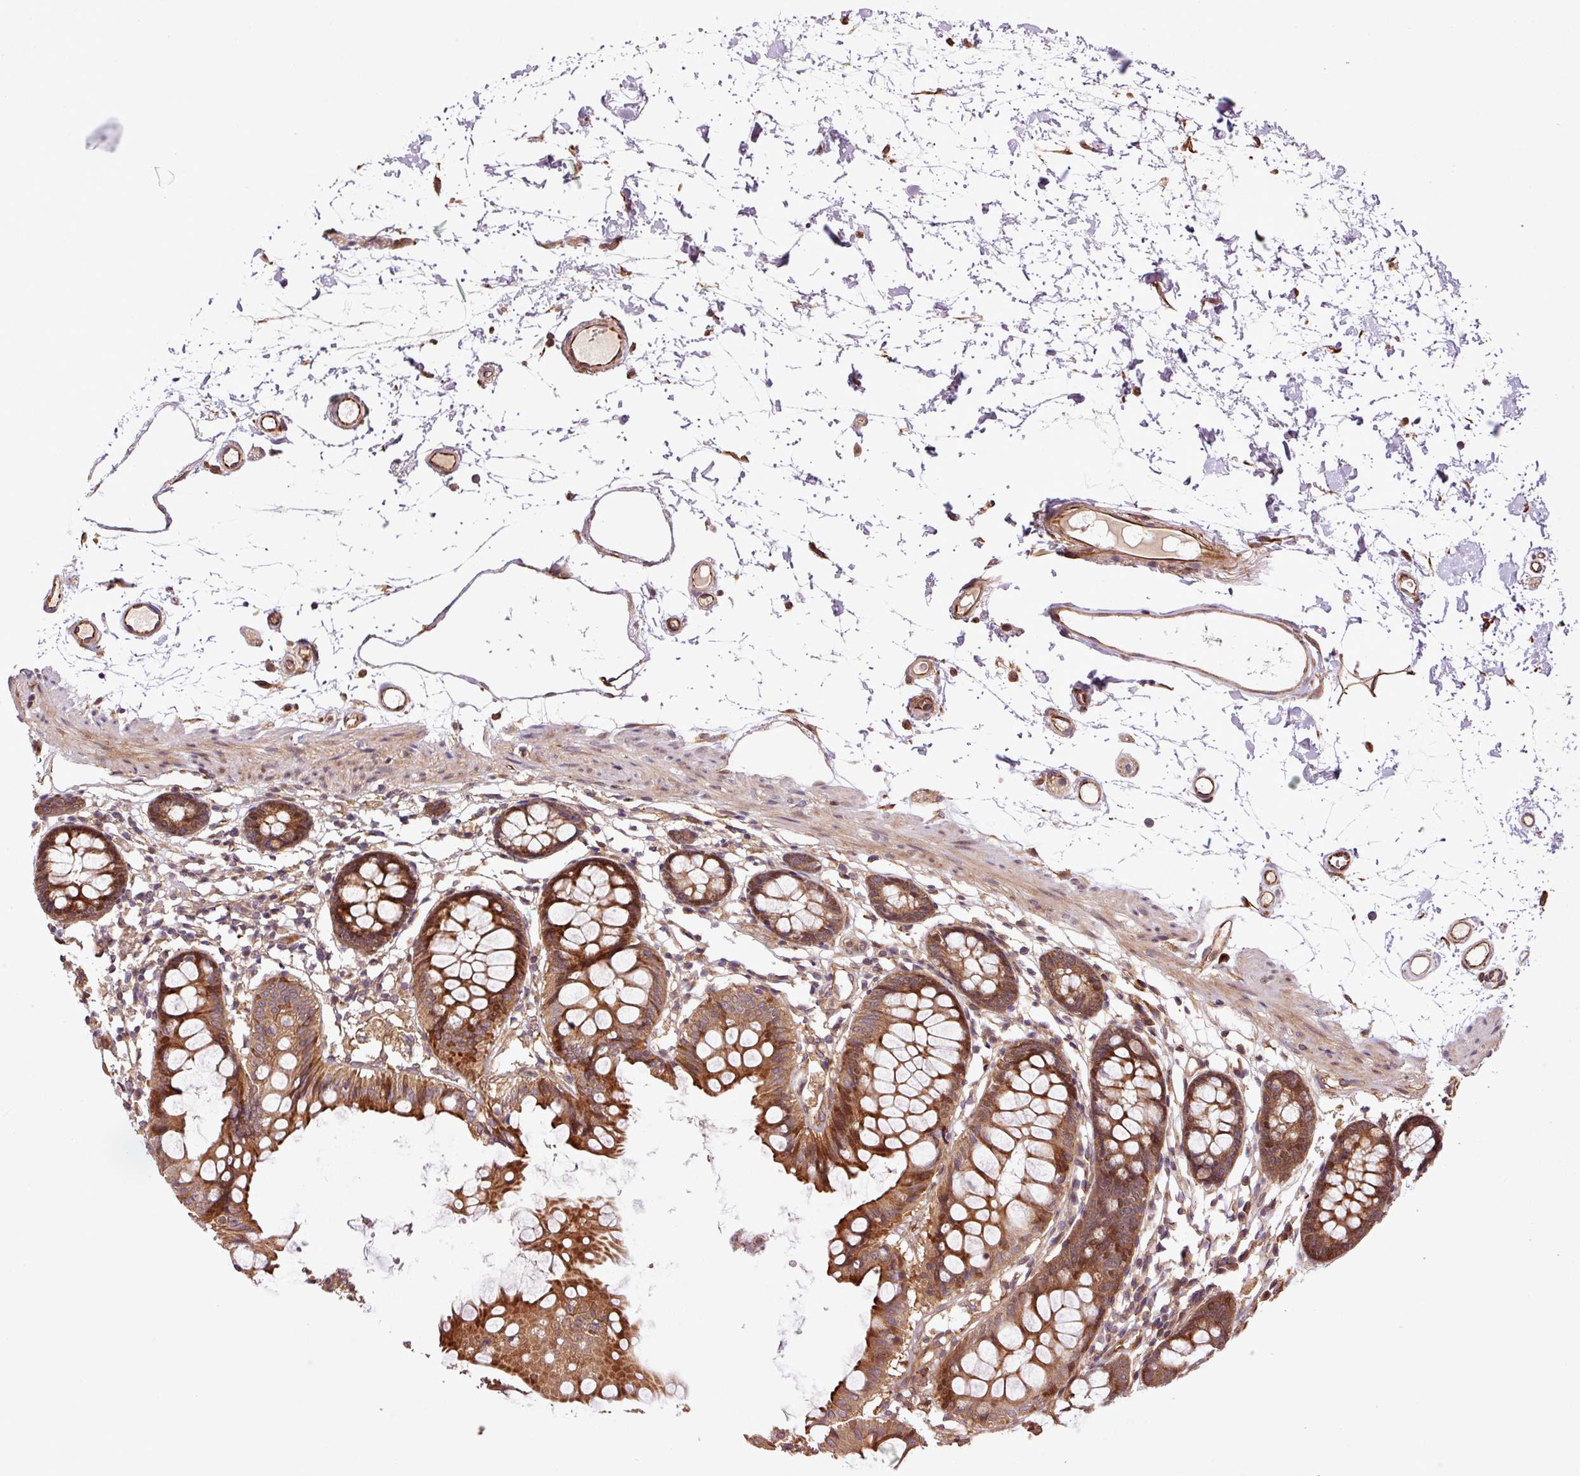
{"staining": {"intensity": "strong", "quantity": ">75%", "location": "cytoplasmic/membranous"}, "tissue": "colon", "cell_type": "Endothelial cells", "image_type": "normal", "snomed": [{"axis": "morphology", "description": "Normal tissue, NOS"}, {"axis": "topography", "description": "Colon"}], "caption": "Protein staining by immunohistochemistry (IHC) exhibits strong cytoplasmic/membranous positivity in about >75% of endothelial cells in benign colon.", "gene": "OXER1", "patient": {"sex": "female", "age": 84}}